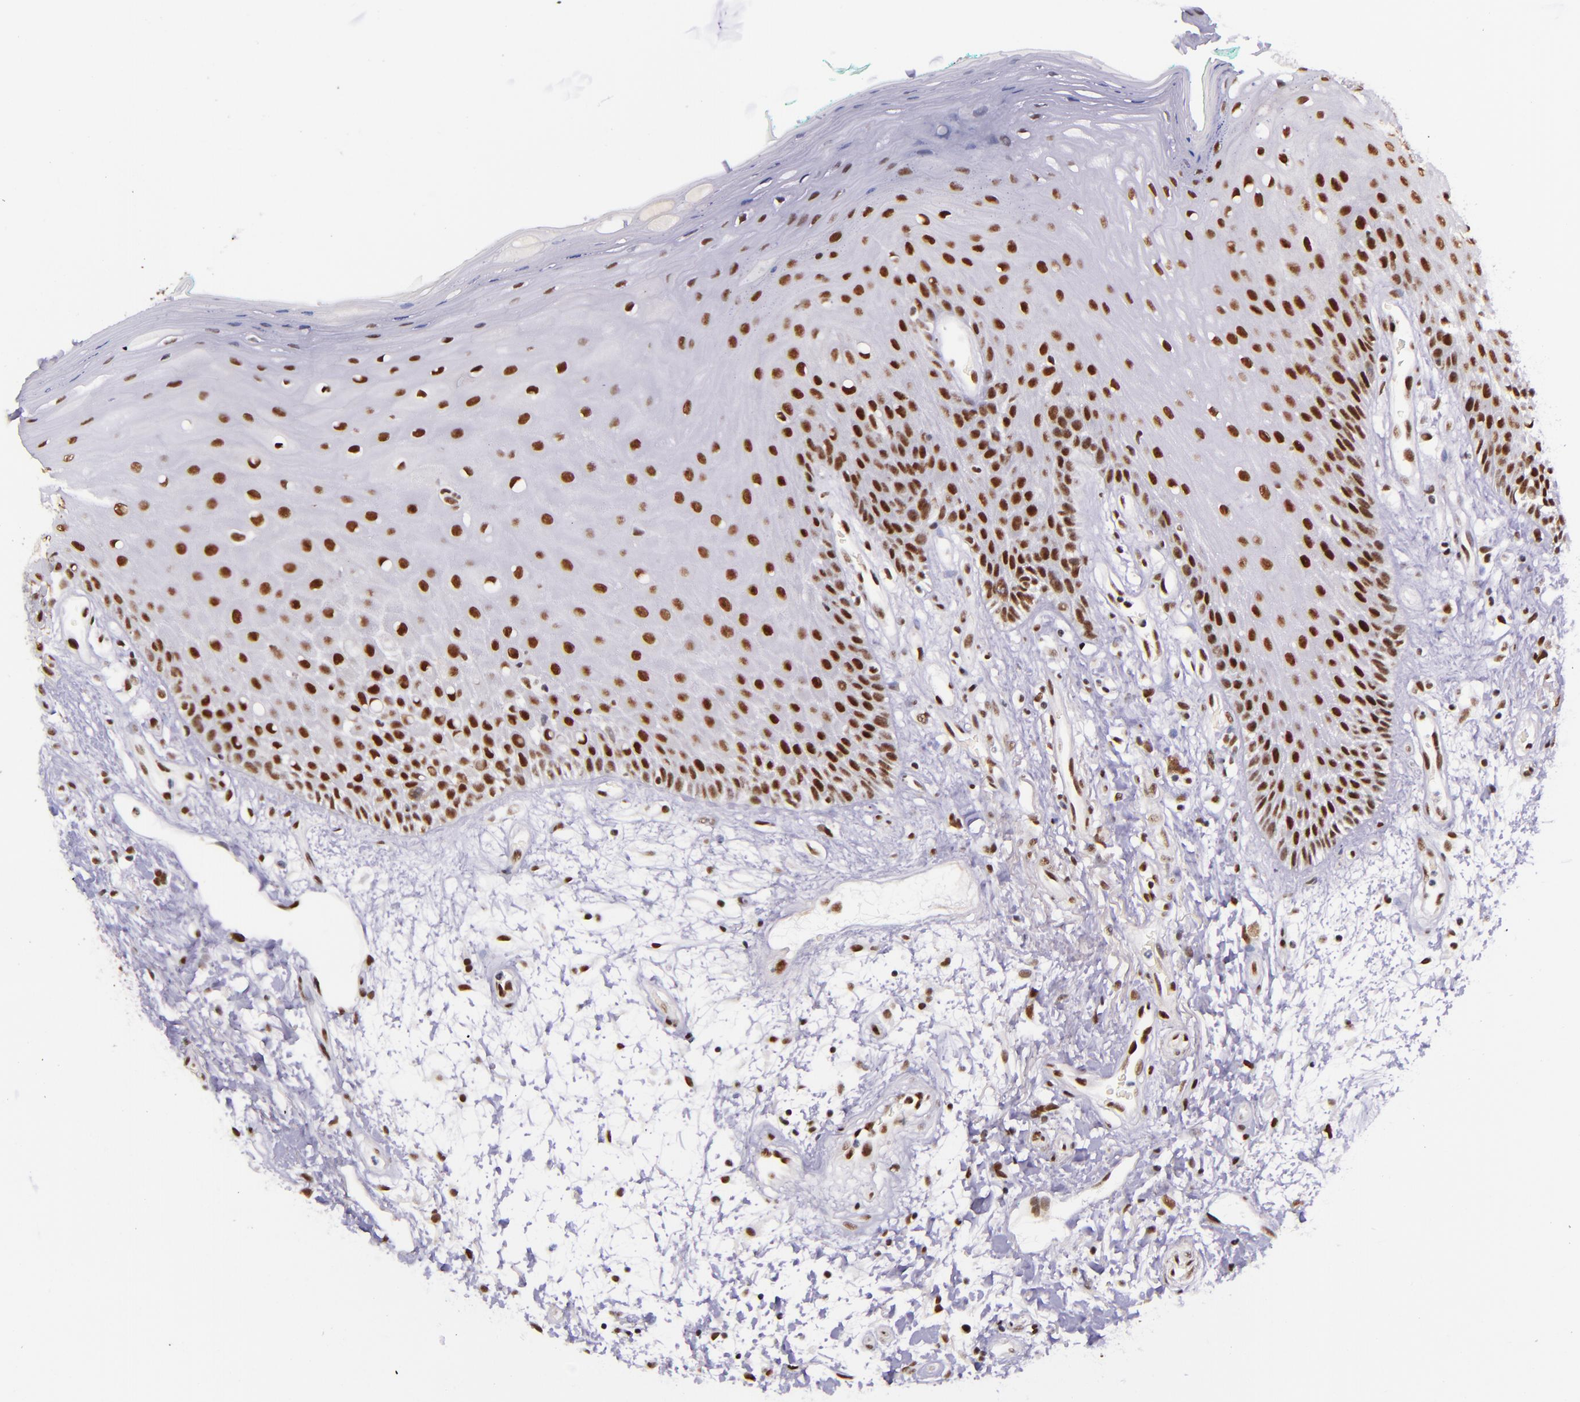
{"staining": {"intensity": "strong", "quantity": ">75%", "location": "nuclear"}, "tissue": "oral mucosa", "cell_type": "Squamous epithelial cells", "image_type": "normal", "snomed": [{"axis": "morphology", "description": "Normal tissue, NOS"}, {"axis": "morphology", "description": "Squamous cell carcinoma, NOS"}, {"axis": "topography", "description": "Skeletal muscle"}, {"axis": "topography", "description": "Oral tissue"}, {"axis": "topography", "description": "Head-Neck"}], "caption": "Immunohistochemistry (IHC) of benign oral mucosa demonstrates high levels of strong nuclear staining in approximately >75% of squamous epithelial cells.", "gene": "GPKOW", "patient": {"sex": "female", "age": 84}}